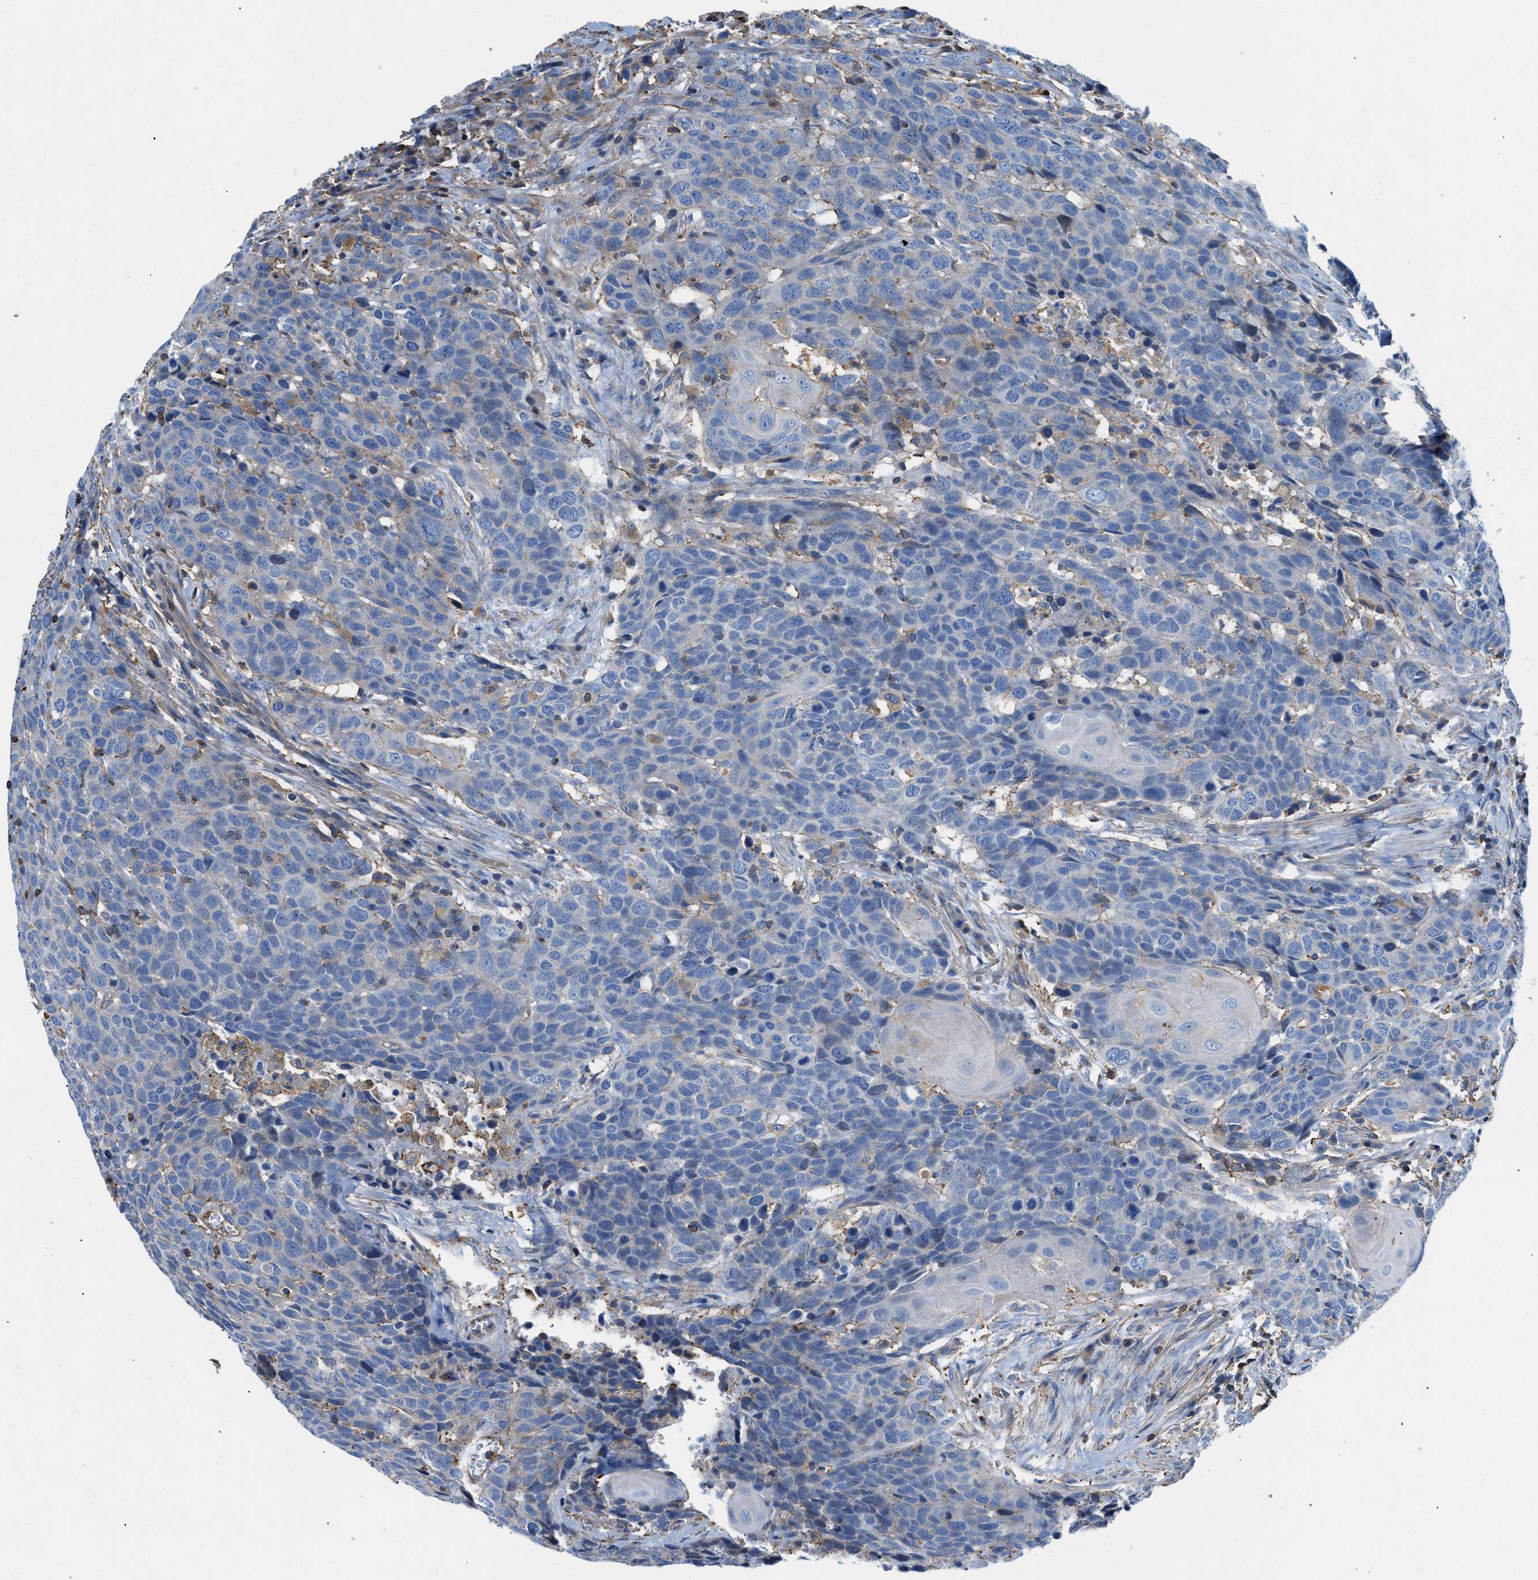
{"staining": {"intensity": "negative", "quantity": "none", "location": "none"}, "tissue": "head and neck cancer", "cell_type": "Tumor cells", "image_type": "cancer", "snomed": [{"axis": "morphology", "description": "Squamous cell carcinoma, NOS"}, {"axis": "topography", "description": "Head-Neck"}], "caption": "IHC image of neoplastic tissue: head and neck cancer (squamous cell carcinoma) stained with DAB (3,3'-diaminobenzidine) reveals no significant protein positivity in tumor cells.", "gene": "ATP6V0D1", "patient": {"sex": "male", "age": 66}}